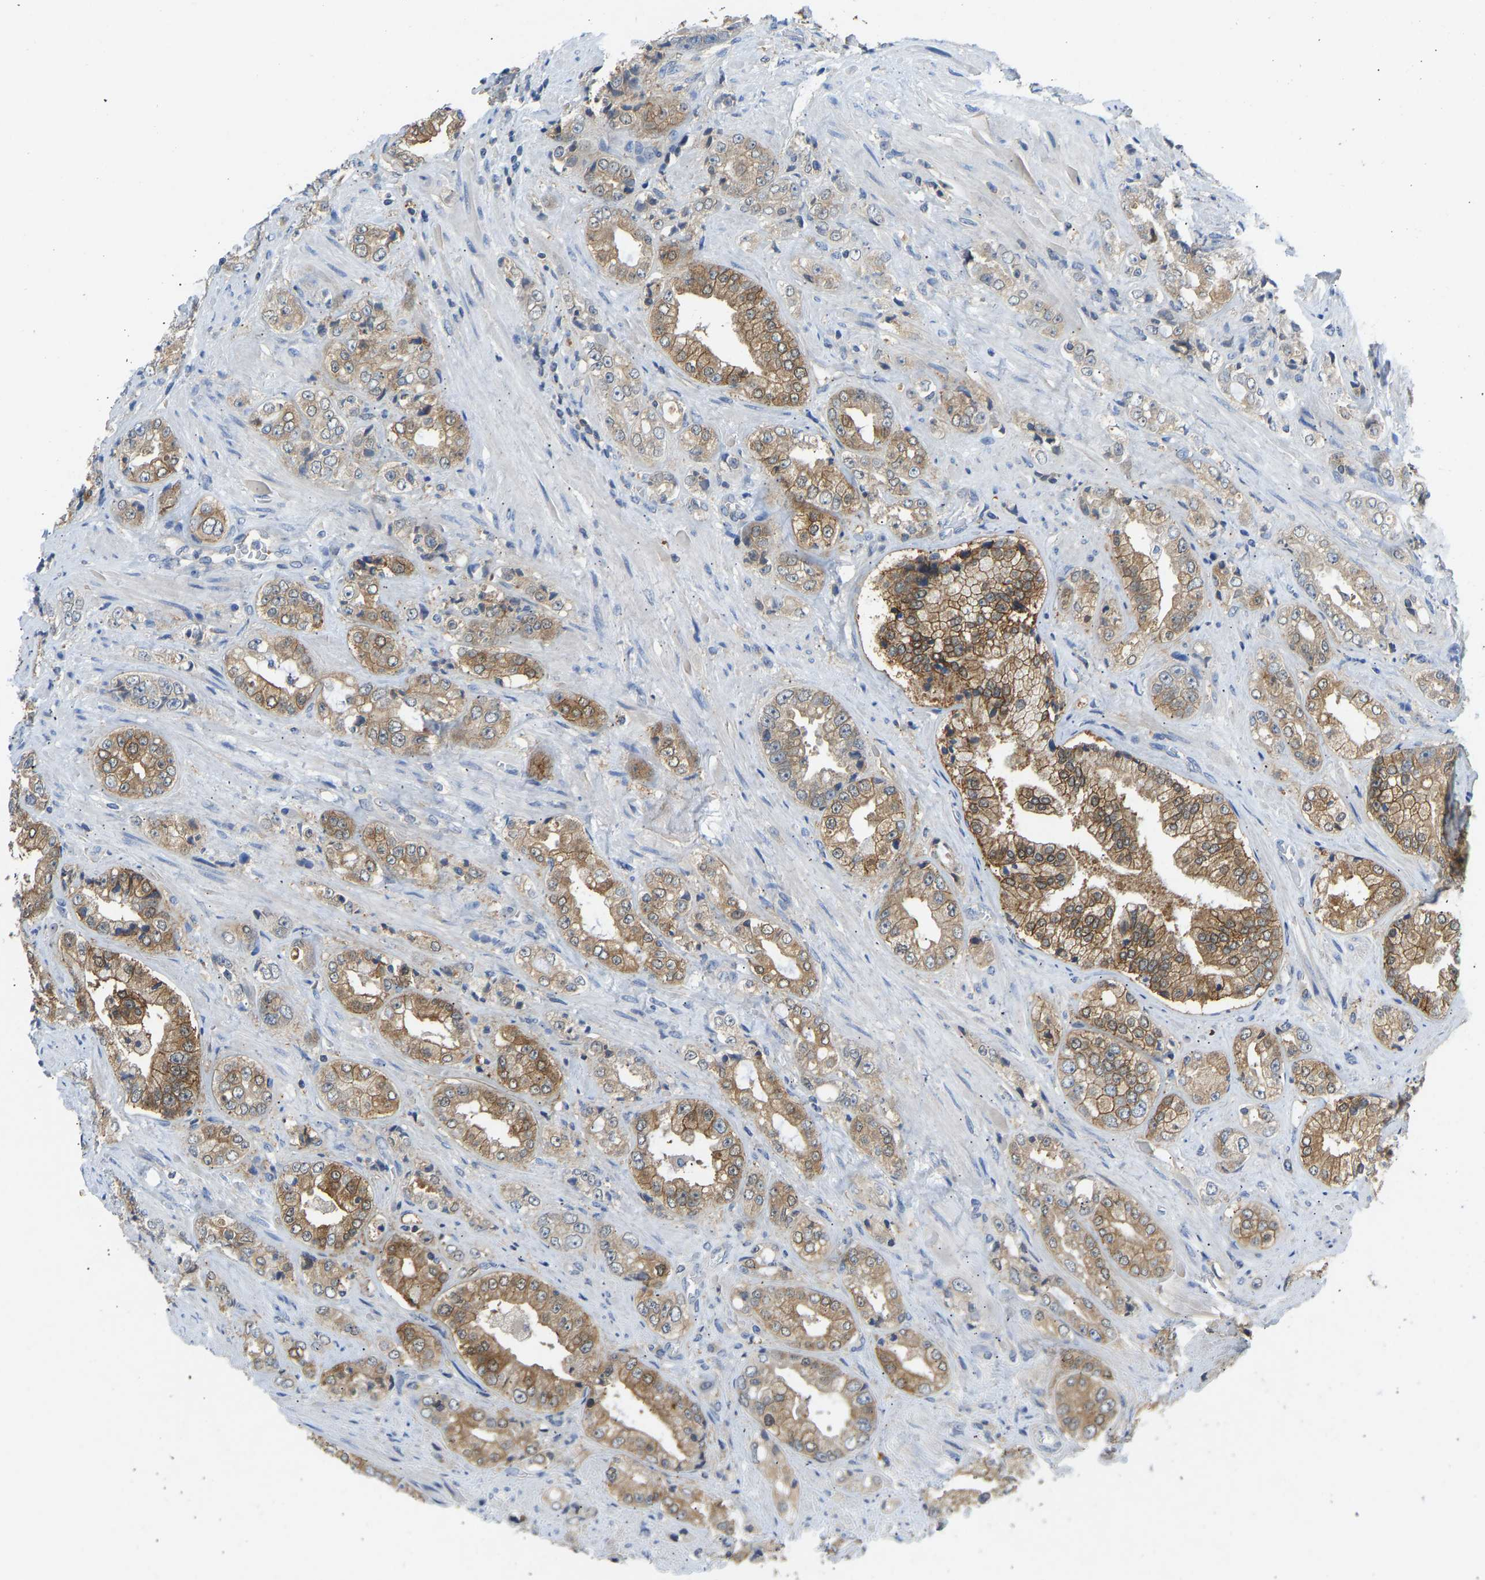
{"staining": {"intensity": "moderate", "quantity": ">75%", "location": "cytoplasmic/membranous"}, "tissue": "prostate cancer", "cell_type": "Tumor cells", "image_type": "cancer", "snomed": [{"axis": "morphology", "description": "Adenocarcinoma, High grade"}, {"axis": "topography", "description": "Prostate"}], "caption": "There is medium levels of moderate cytoplasmic/membranous staining in tumor cells of high-grade adenocarcinoma (prostate), as demonstrated by immunohistochemical staining (brown color).", "gene": "NDRG3", "patient": {"sex": "male", "age": 61}}